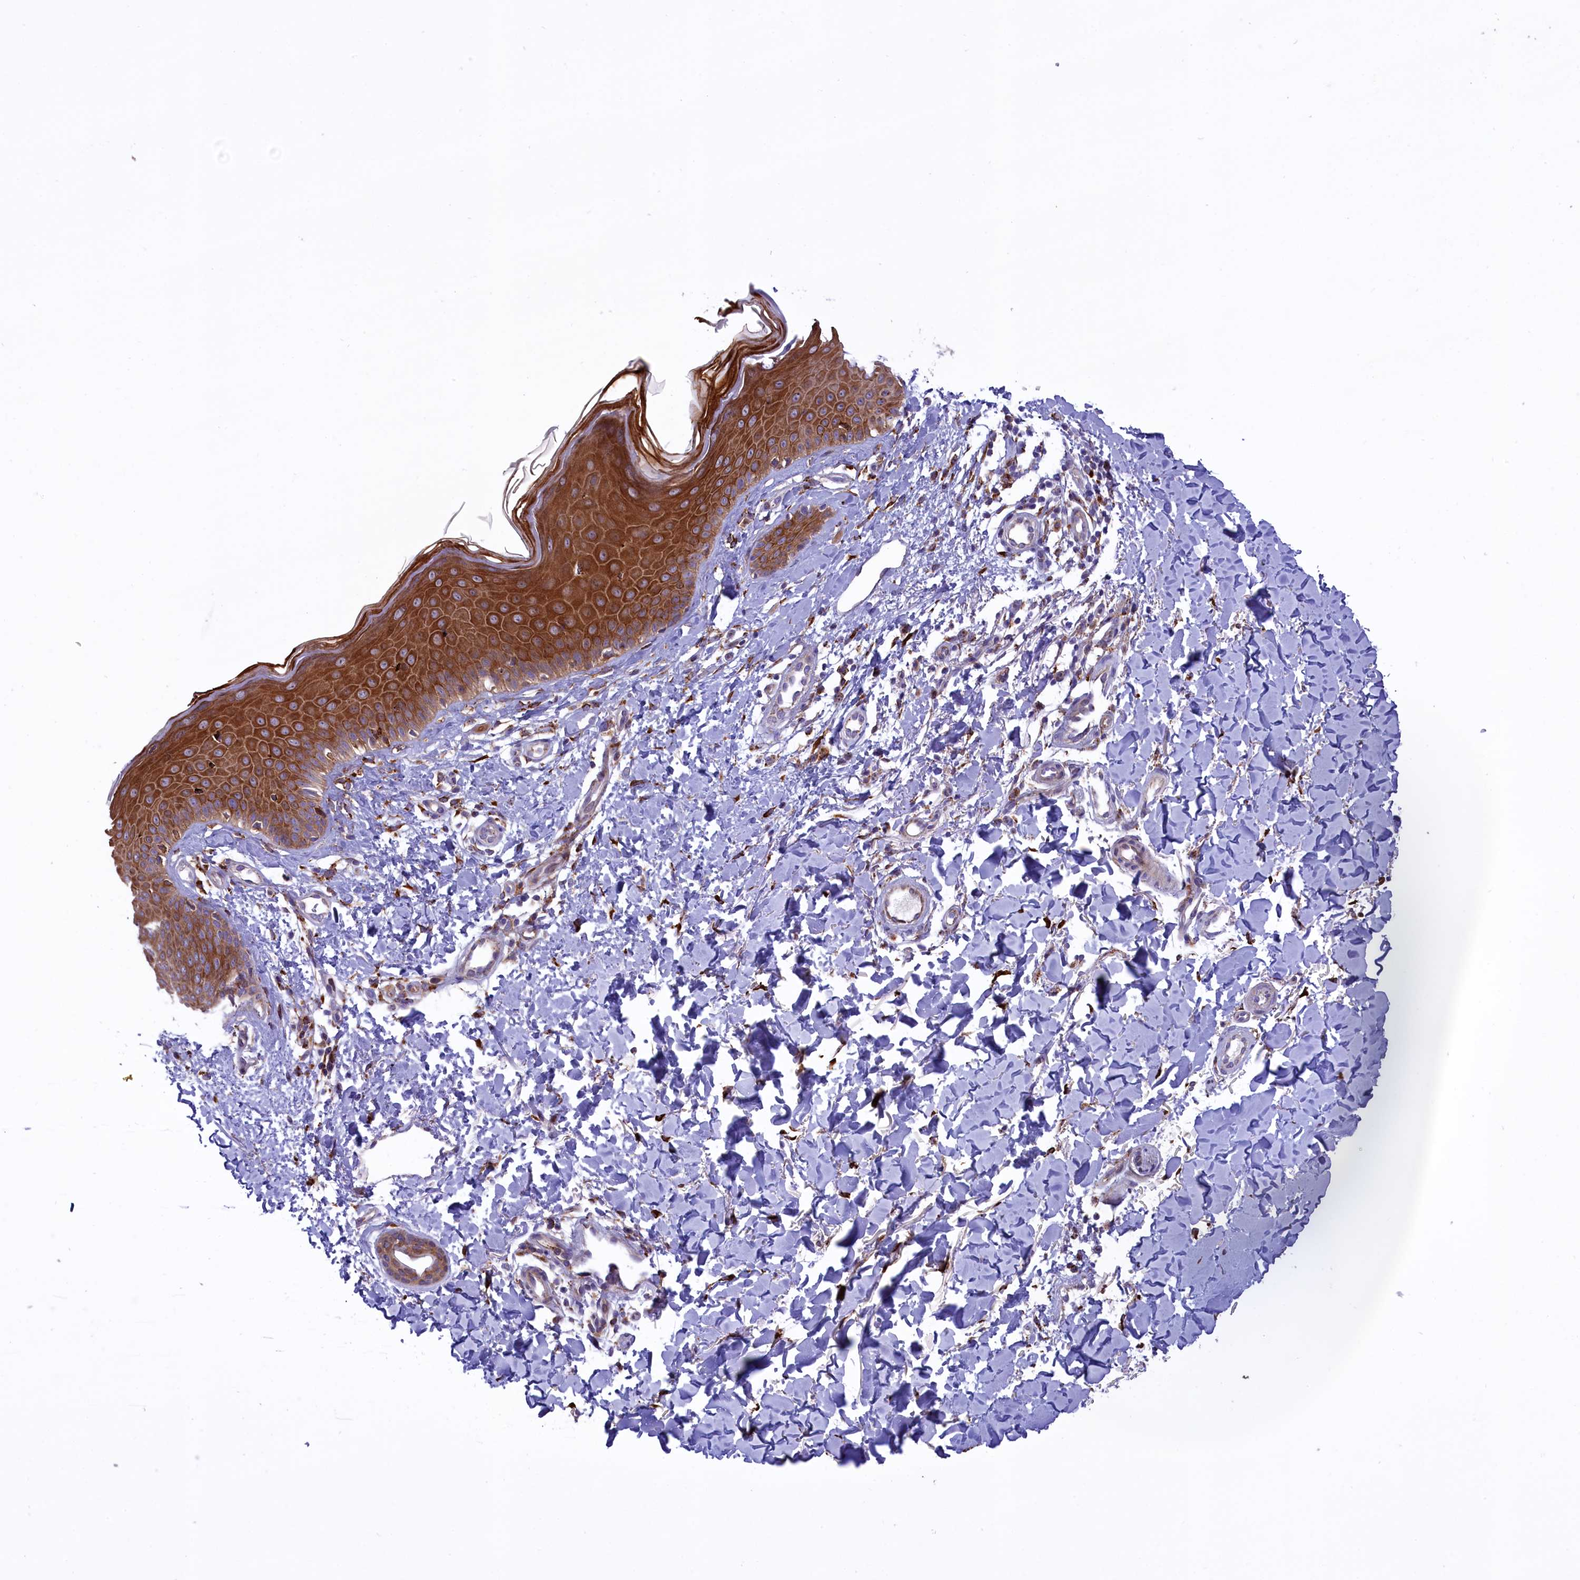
{"staining": {"intensity": "moderate", "quantity": ">75%", "location": "cytoplasmic/membranous"}, "tissue": "skin", "cell_type": "Fibroblasts", "image_type": "normal", "snomed": [{"axis": "morphology", "description": "Normal tissue, NOS"}, {"axis": "topography", "description": "Skin"}], "caption": "Immunohistochemistry (DAB) staining of benign human skin exhibits moderate cytoplasmic/membranous protein expression in about >75% of fibroblasts.", "gene": "MAN2B1", "patient": {"sex": "male", "age": 52}}